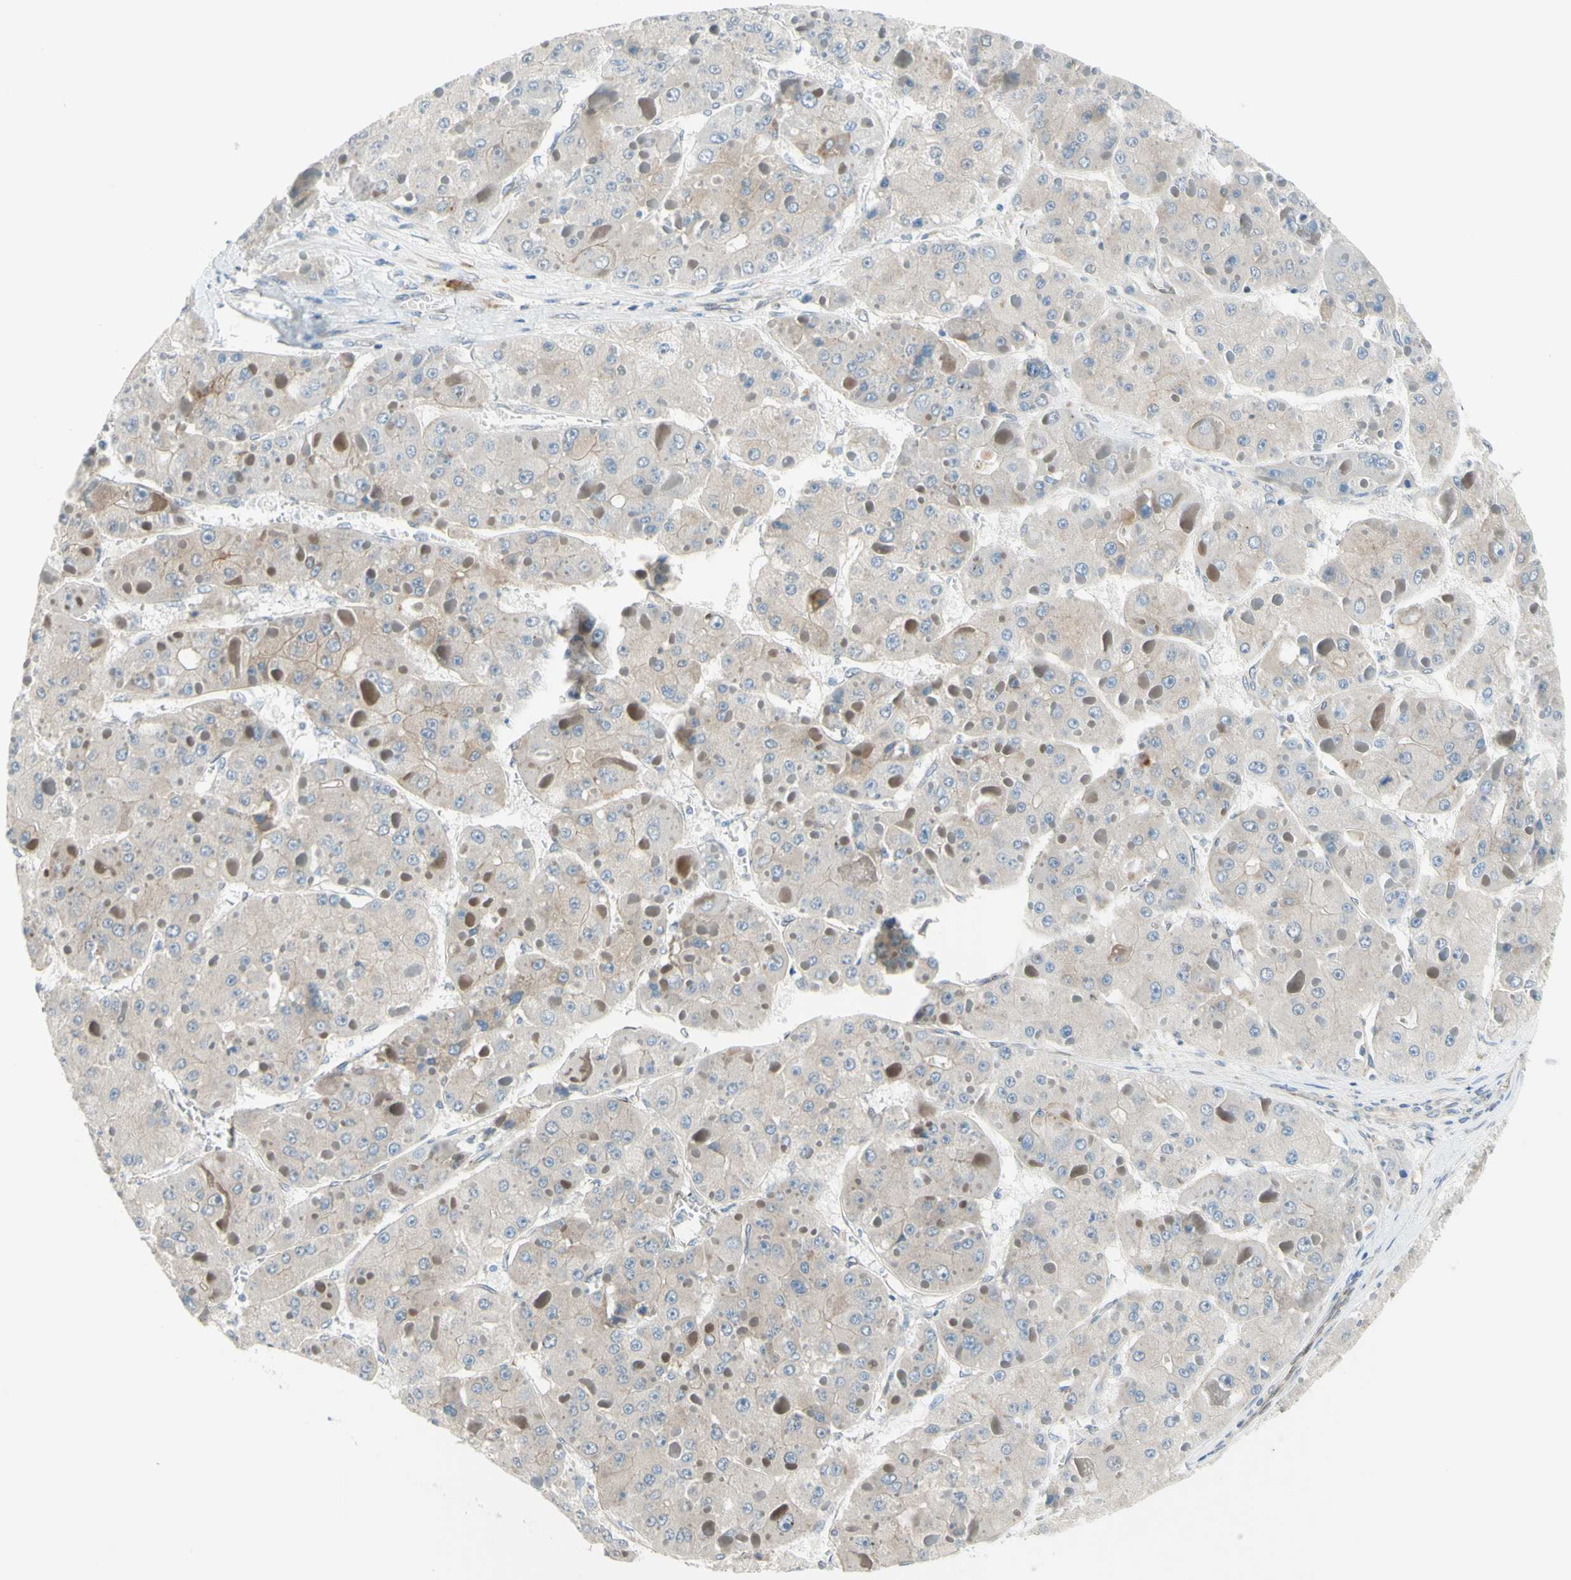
{"staining": {"intensity": "weak", "quantity": ">75%", "location": "cytoplasmic/membranous"}, "tissue": "liver cancer", "cell_type": "Tumor cells", "image_type": "cancer", "snomed": [{"axis": "morphology", "description": "Carcinoma, Hepatocellular, NOS"}, {"axis": "topography", "description": "Liver"}], "caption": "The histopathology image demonstrates staining of liver cancer (hepatocellular carcinoma), revealing weak cytoplasmic/membranous protein staining (brown color) within tumor cells.", "gene": "TRAF2", "patient": {"sex": "female", "age": 73}}